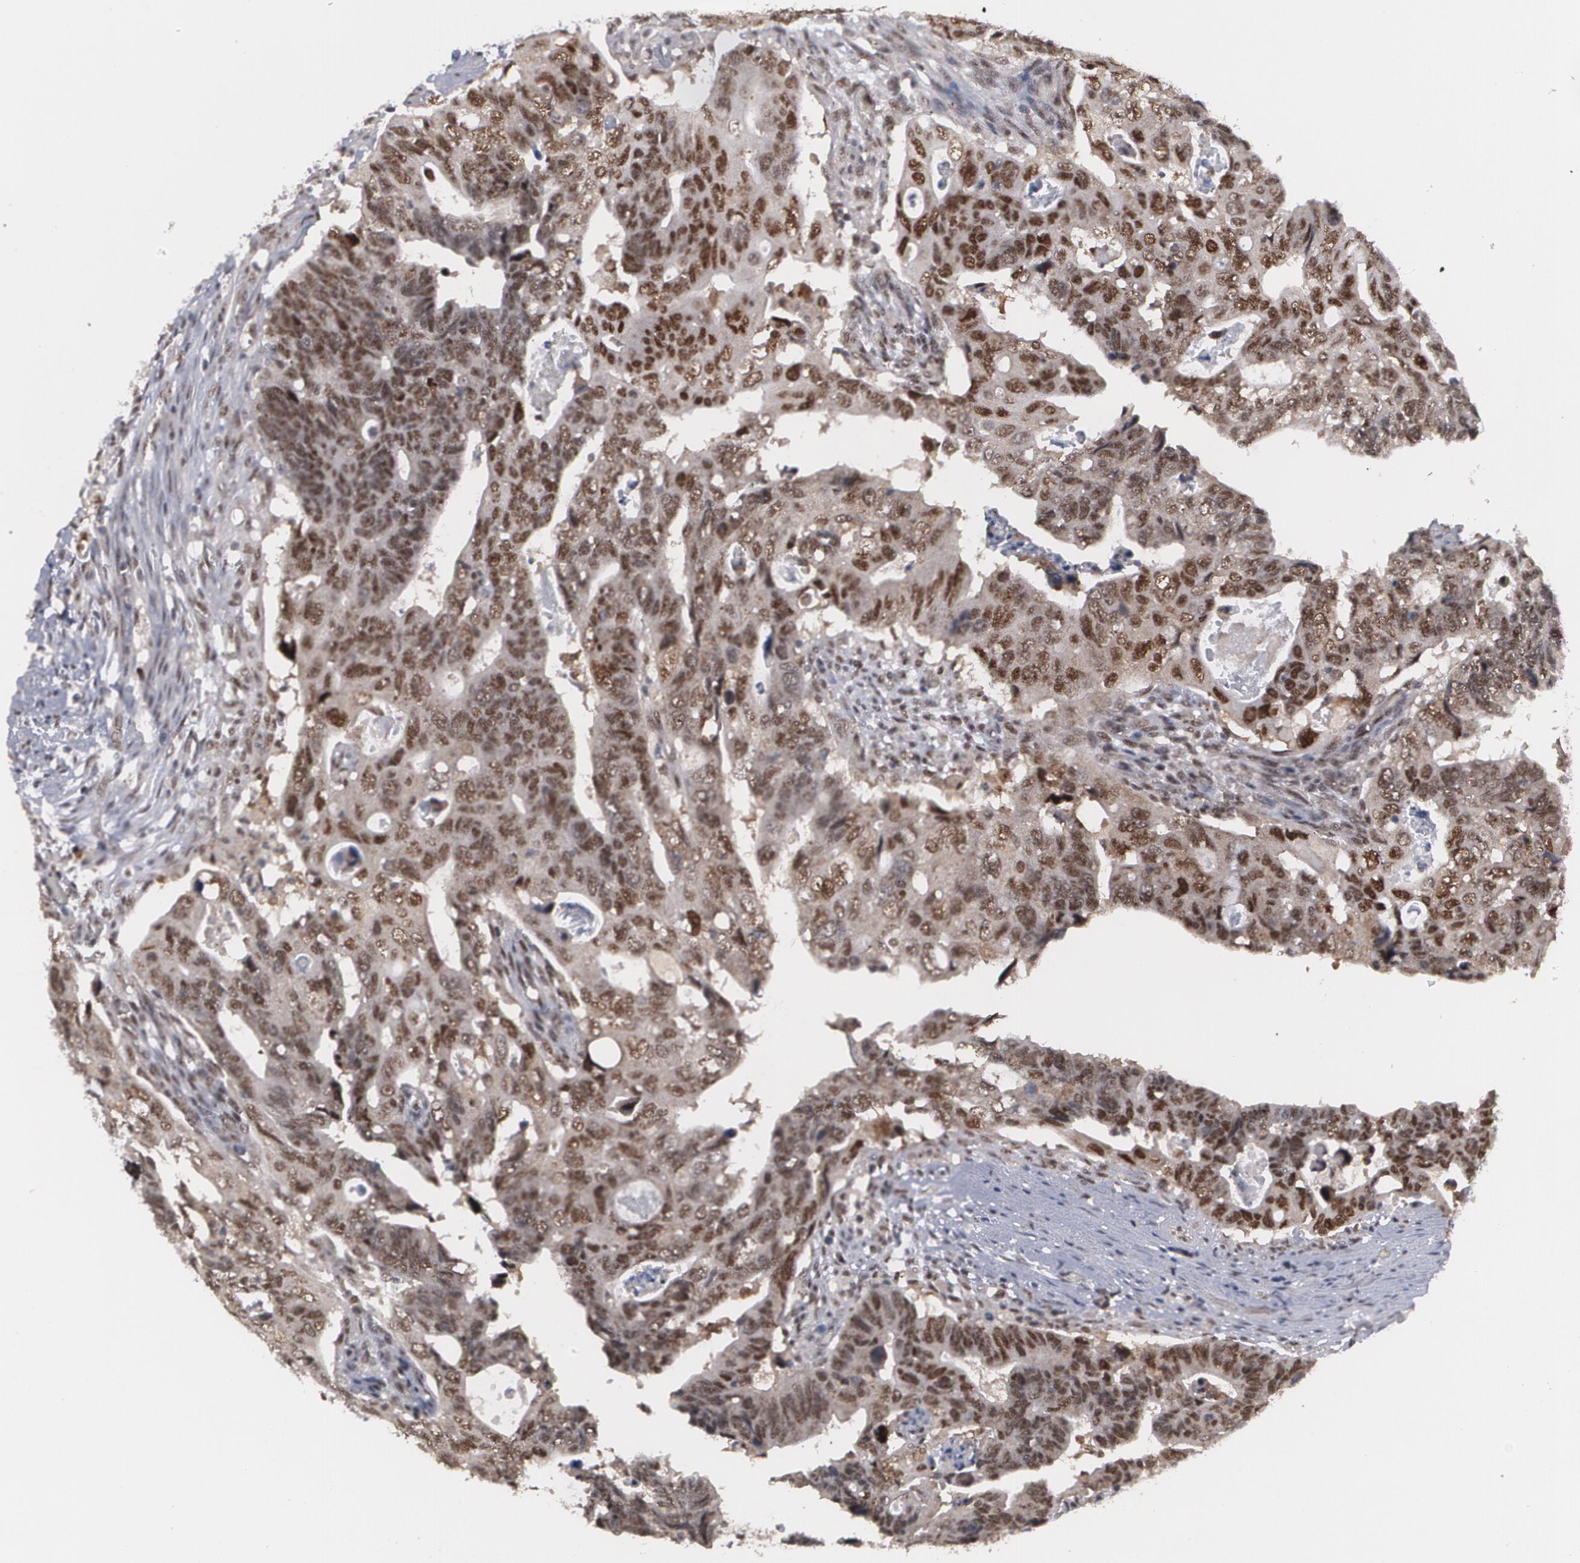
{"staining": {"intensity": "moderate", "quantity": ">75%", "location": "nuclear"}, "tissue": "colorectal cancer", "cell_type": "Tumor cells", "image_type": "cancer", "snomed": [{"axis": "morphology", "description": "Adenocarcinoma, NOS"}, {"axis": "topography", "description": "Rectum"}], "caption": "Protein expression analysis of colorectal adenocarcinoma reveals moderate nuclear staining in about >75% of tumor cells.", "gene": "INTS6", "patient": {"sex": "male", "age": 53}}